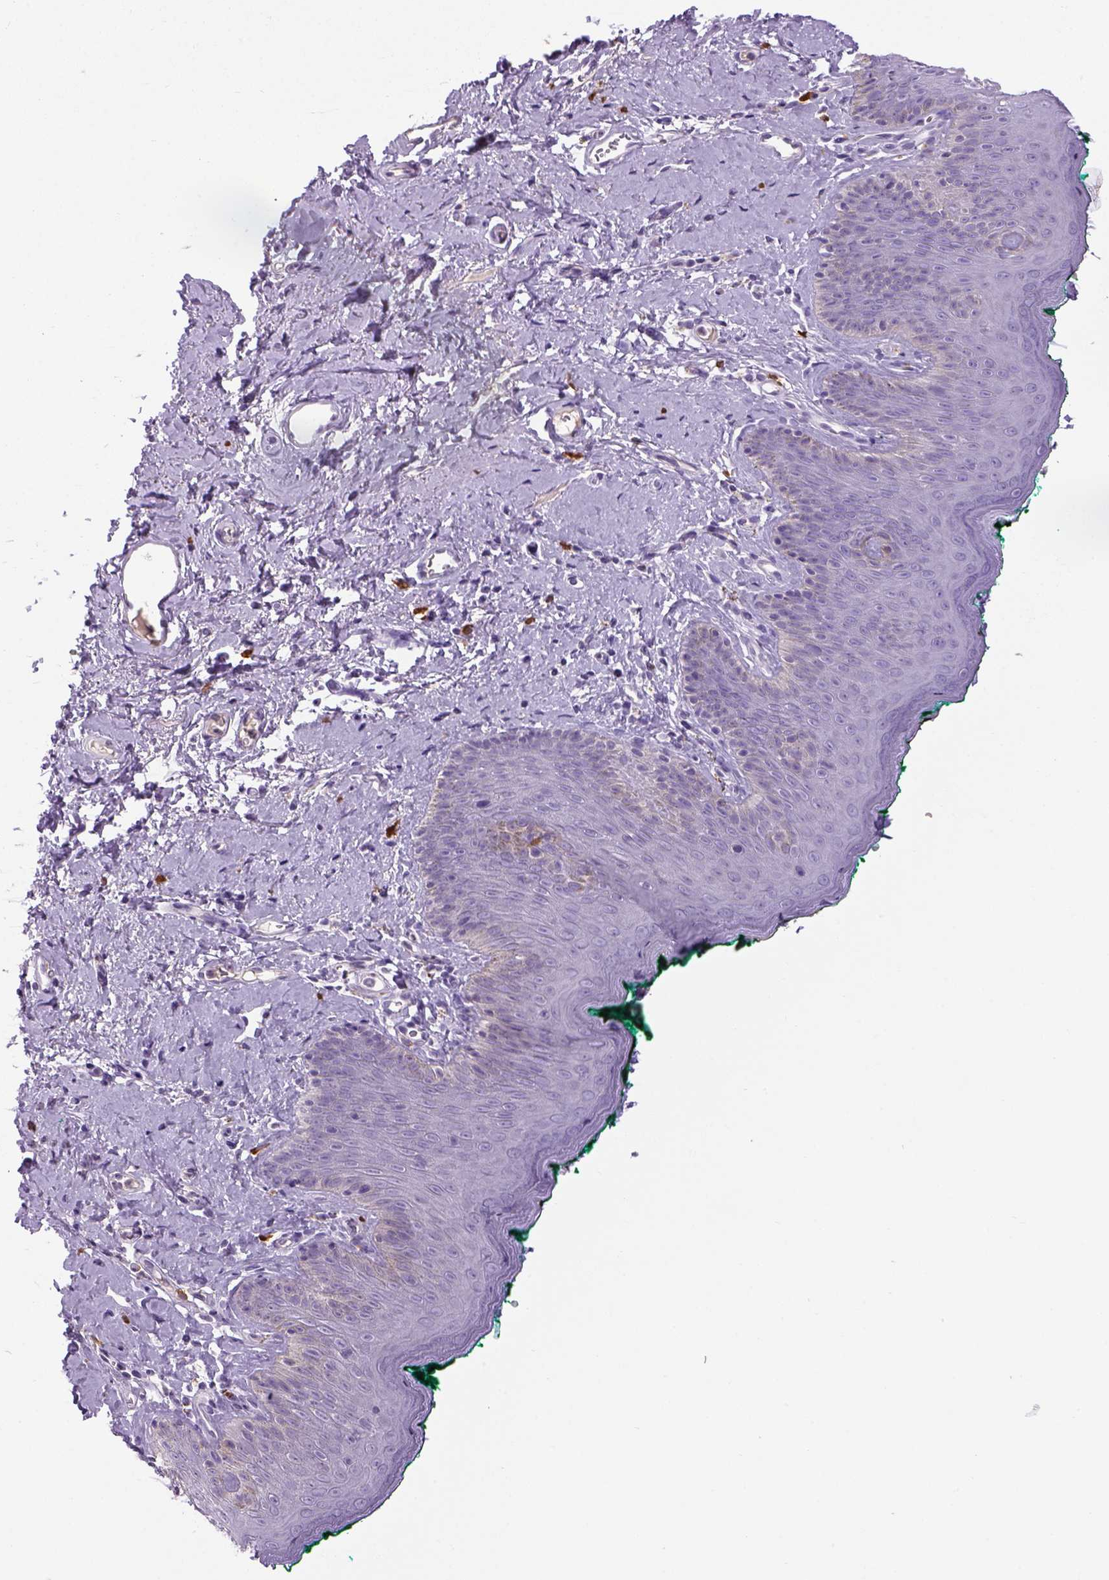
{"staining": {"intensity": "negative", "quantity": "none", "location": "none"}, "tissue": "skin", "cell_type": "Epidermal cells", "image_type": "normal", "snomed": [{"axis": "morphology", "description": "Normal tissue, NOS"}, {"axis": "topography", "description": "Vulva"}], "caption": "The immunohistochemistry (IHC) photomicrograph has no significant positivity in epidermal cells of skin. Brightfield microscopy of IHC stained with DAB (brown) and hematoxylin (blue), captured at high magnification.", "gene": "DBH", "patient": {"sex": "female", "age": 66}}